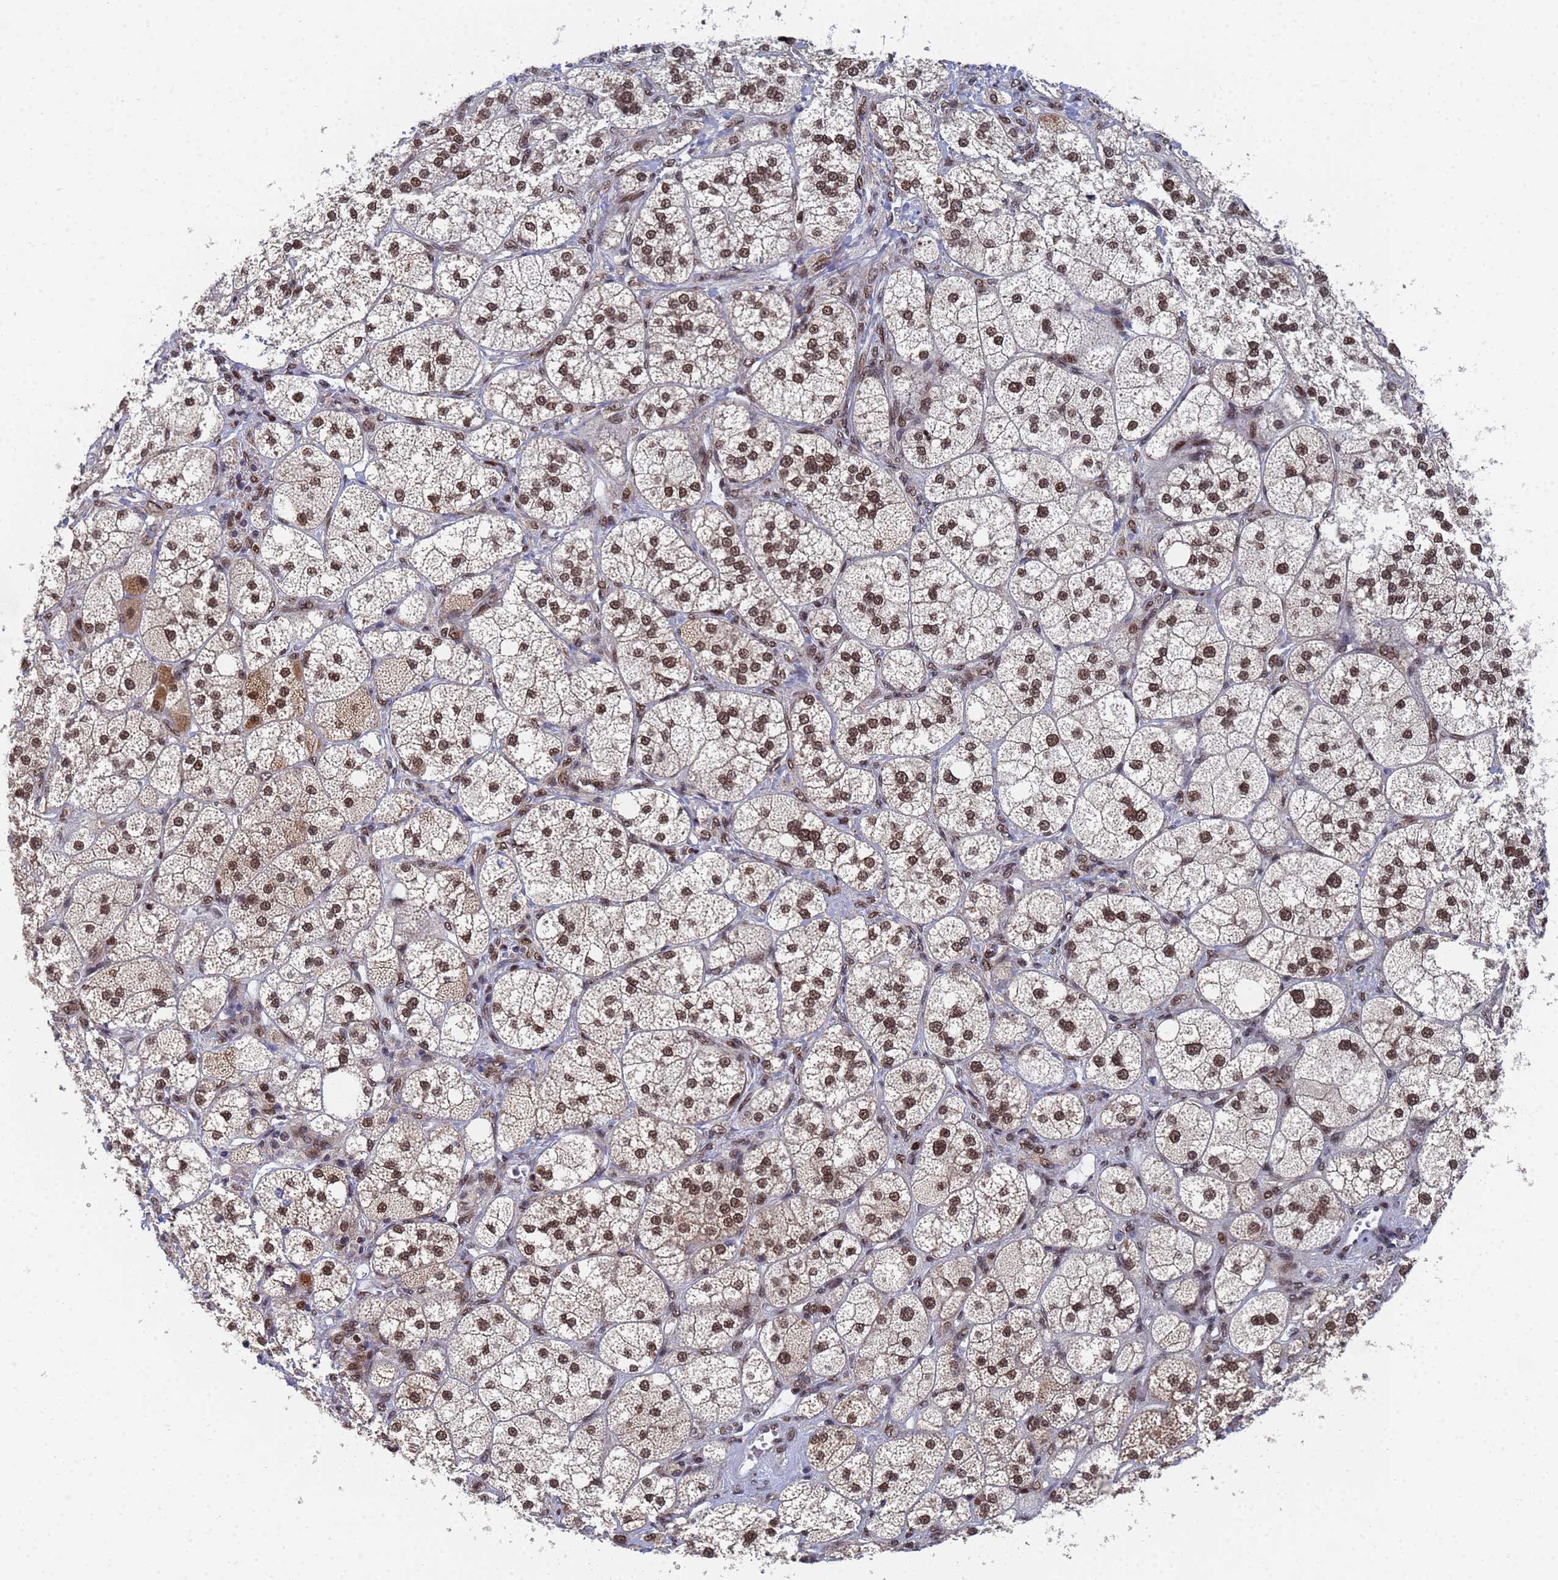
{"staining": {"intensity": "strong", "quantity": ">75%", "location": "cytoplasmic/membranous,nuclear"}, "tissue": "adrenal gland", "cell_type": "Glandular cells", "image_type": "normal", "snomed": [{"axis": "morphology", "description": "Normal tissue, NOS"}, {"axis": "topography", "description": "Adrenal gland"}], "caption": "A high amount of strong cytoplasmic/membranous,nuclear staining is seen in approximately >75% of glandular cells in benign adrenal gland.", "gene": "AP5Z1", "patient": {"sex": "male", "age": 61}}